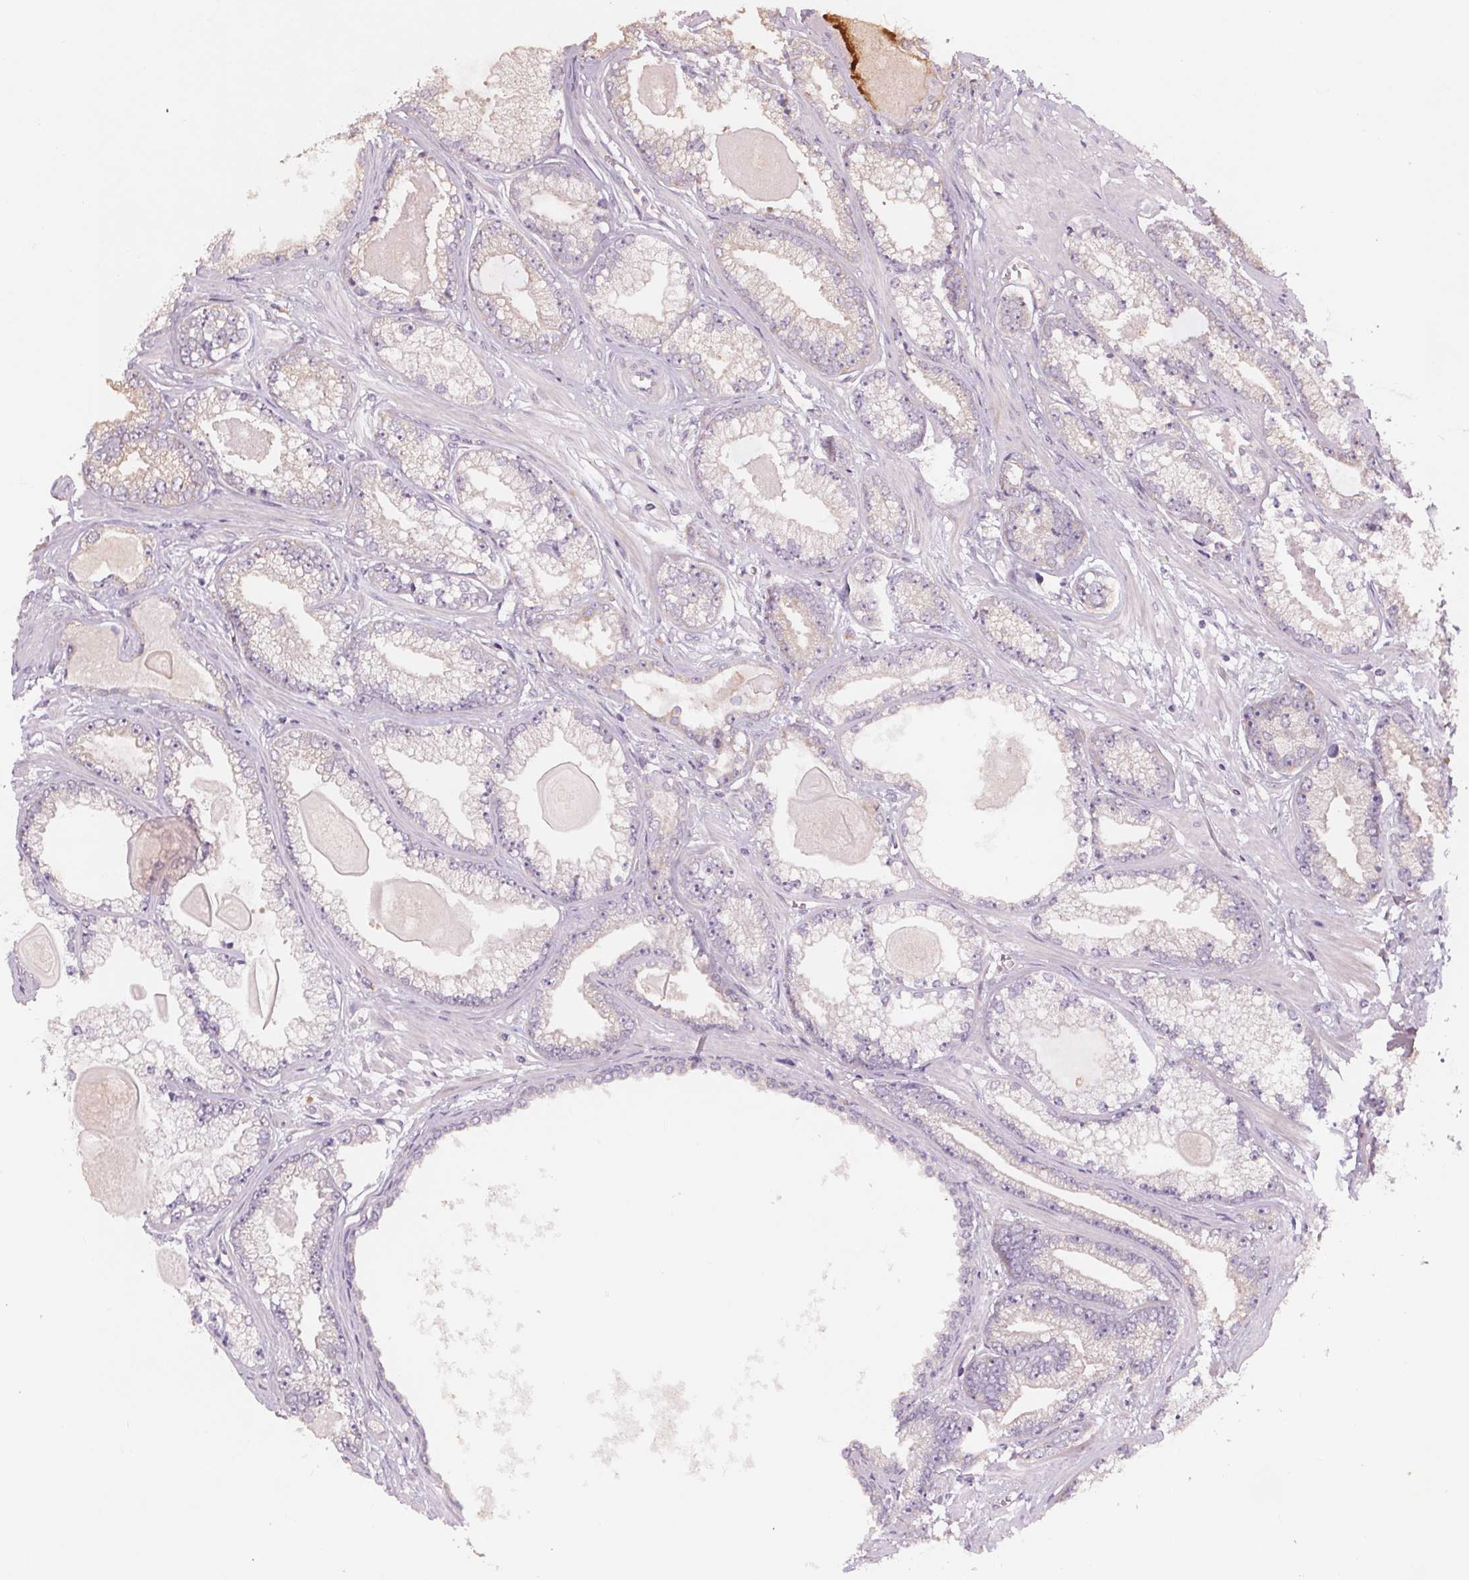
{"staining": {"intensity": "negative", "quantity": "none", "location": "none"}, "tissue": "prostate cancer", "cell_type": "Tumor cells", "image_type": "cancer", "snomed": [{"axis": "morphology", "description": "Adenocarcinoma, Low grade"}, {"axis": "topography", "description": "Prostate"}], "caption": "Tumor cells show no significant protein positivity in prostate cancer (low-grade adenocarcinoma).", "gene": "TMEM80", "patient": {"sex": "male", "age": 64}}